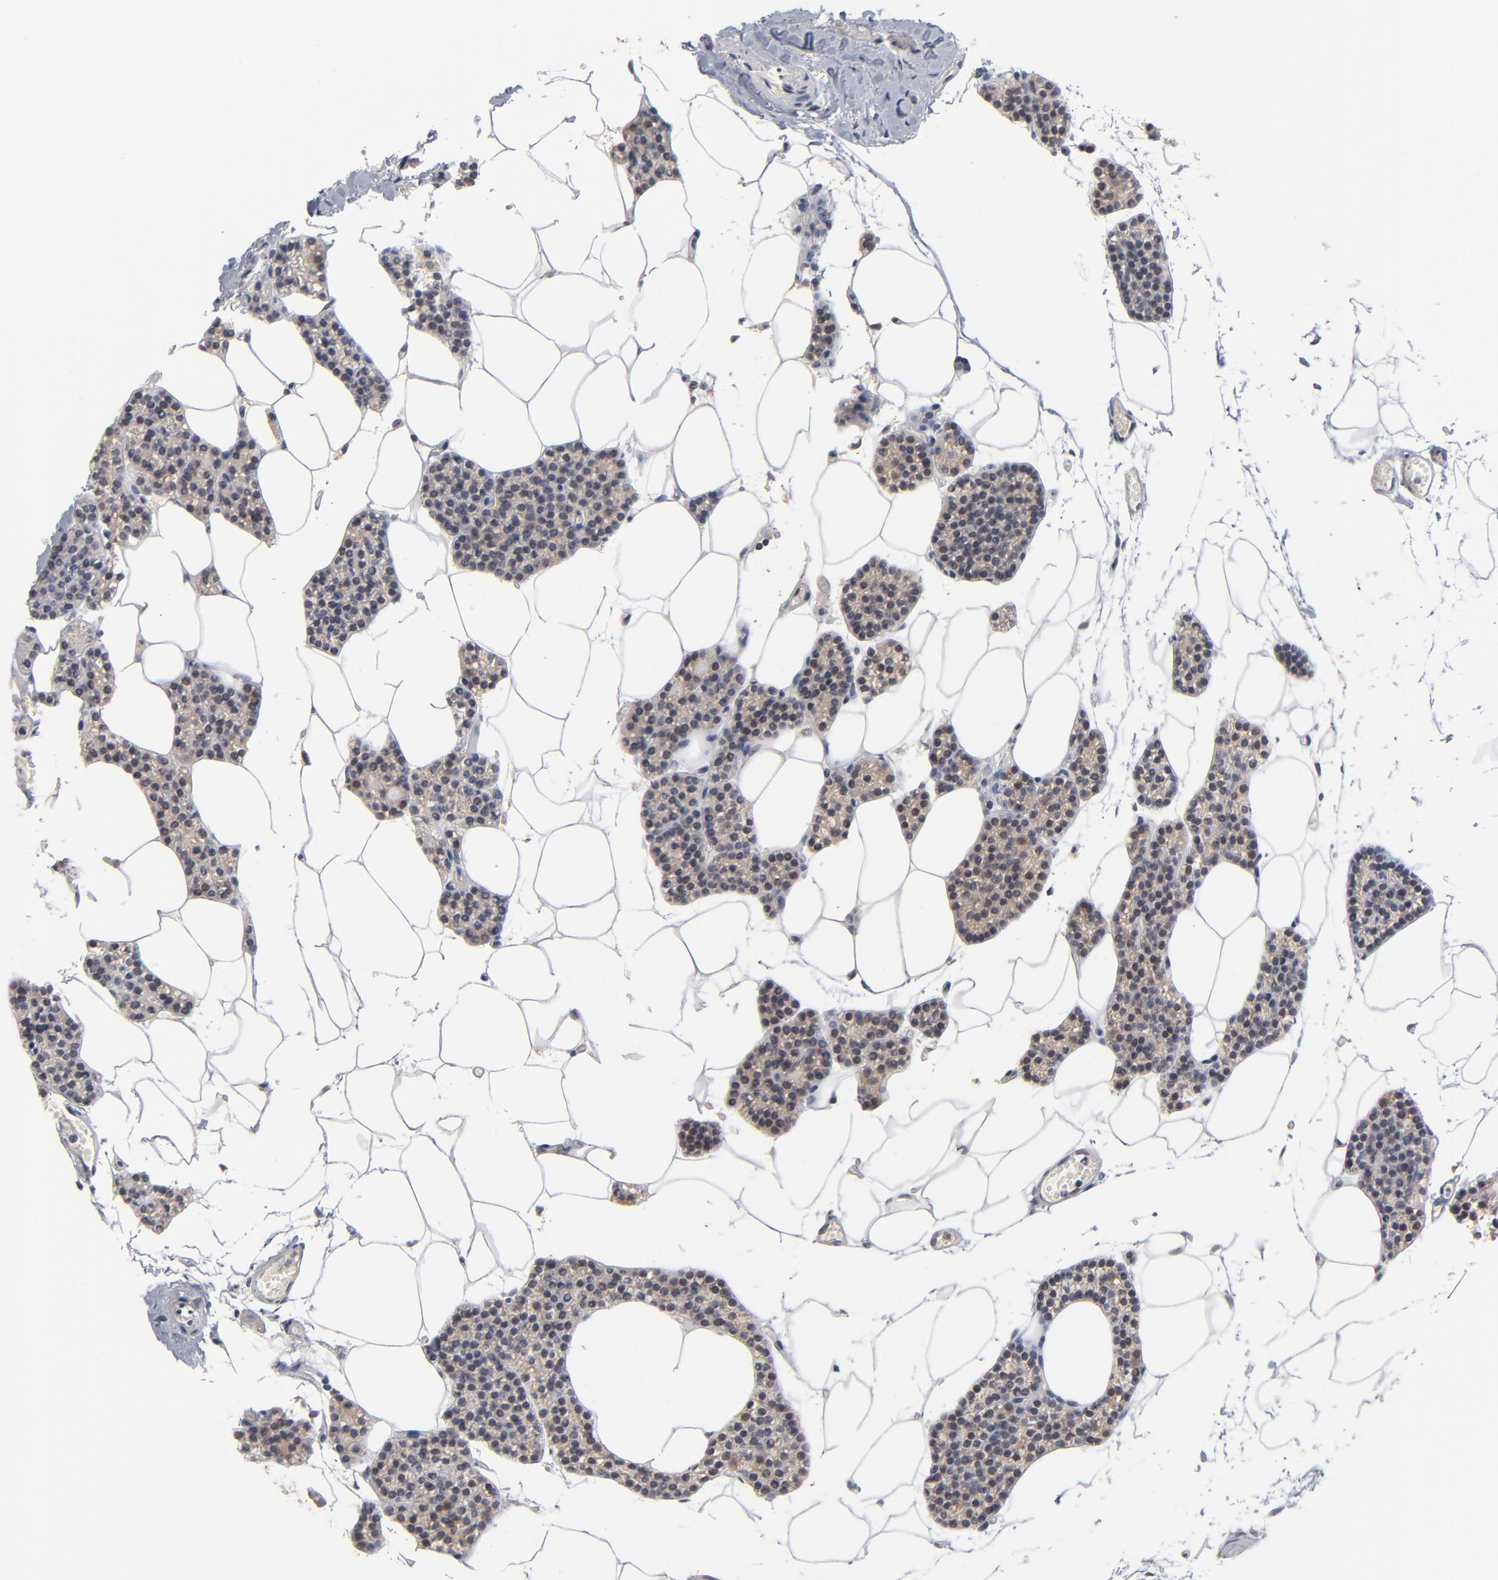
{"staining": {"intensity": "weak", "quantity": ">75%", "location": "cytoplasmic/membranous"}, "tissue": "parathyroid gland", "cell_type": "Glandular cells", "image_type": "normal", "snomed": [{"axis": "morphology", "description": "Normal tissue, NOS"}, {"axis": "topography", "description": "Parathyroid gland"}], "caption": "Immunohistochemistry (DAB) staining of unremarkable human parathyroid gland shows weak cytoplasmic/membranous protein staining in about >75% of glandular cells. The protein of interest is stained brown, and the nuclei are stained in blue (DAB IHC with brightfield microscopy, high magnification).", "gene": "DNAL4", "patient": {"sex": "female", "age": 66}}